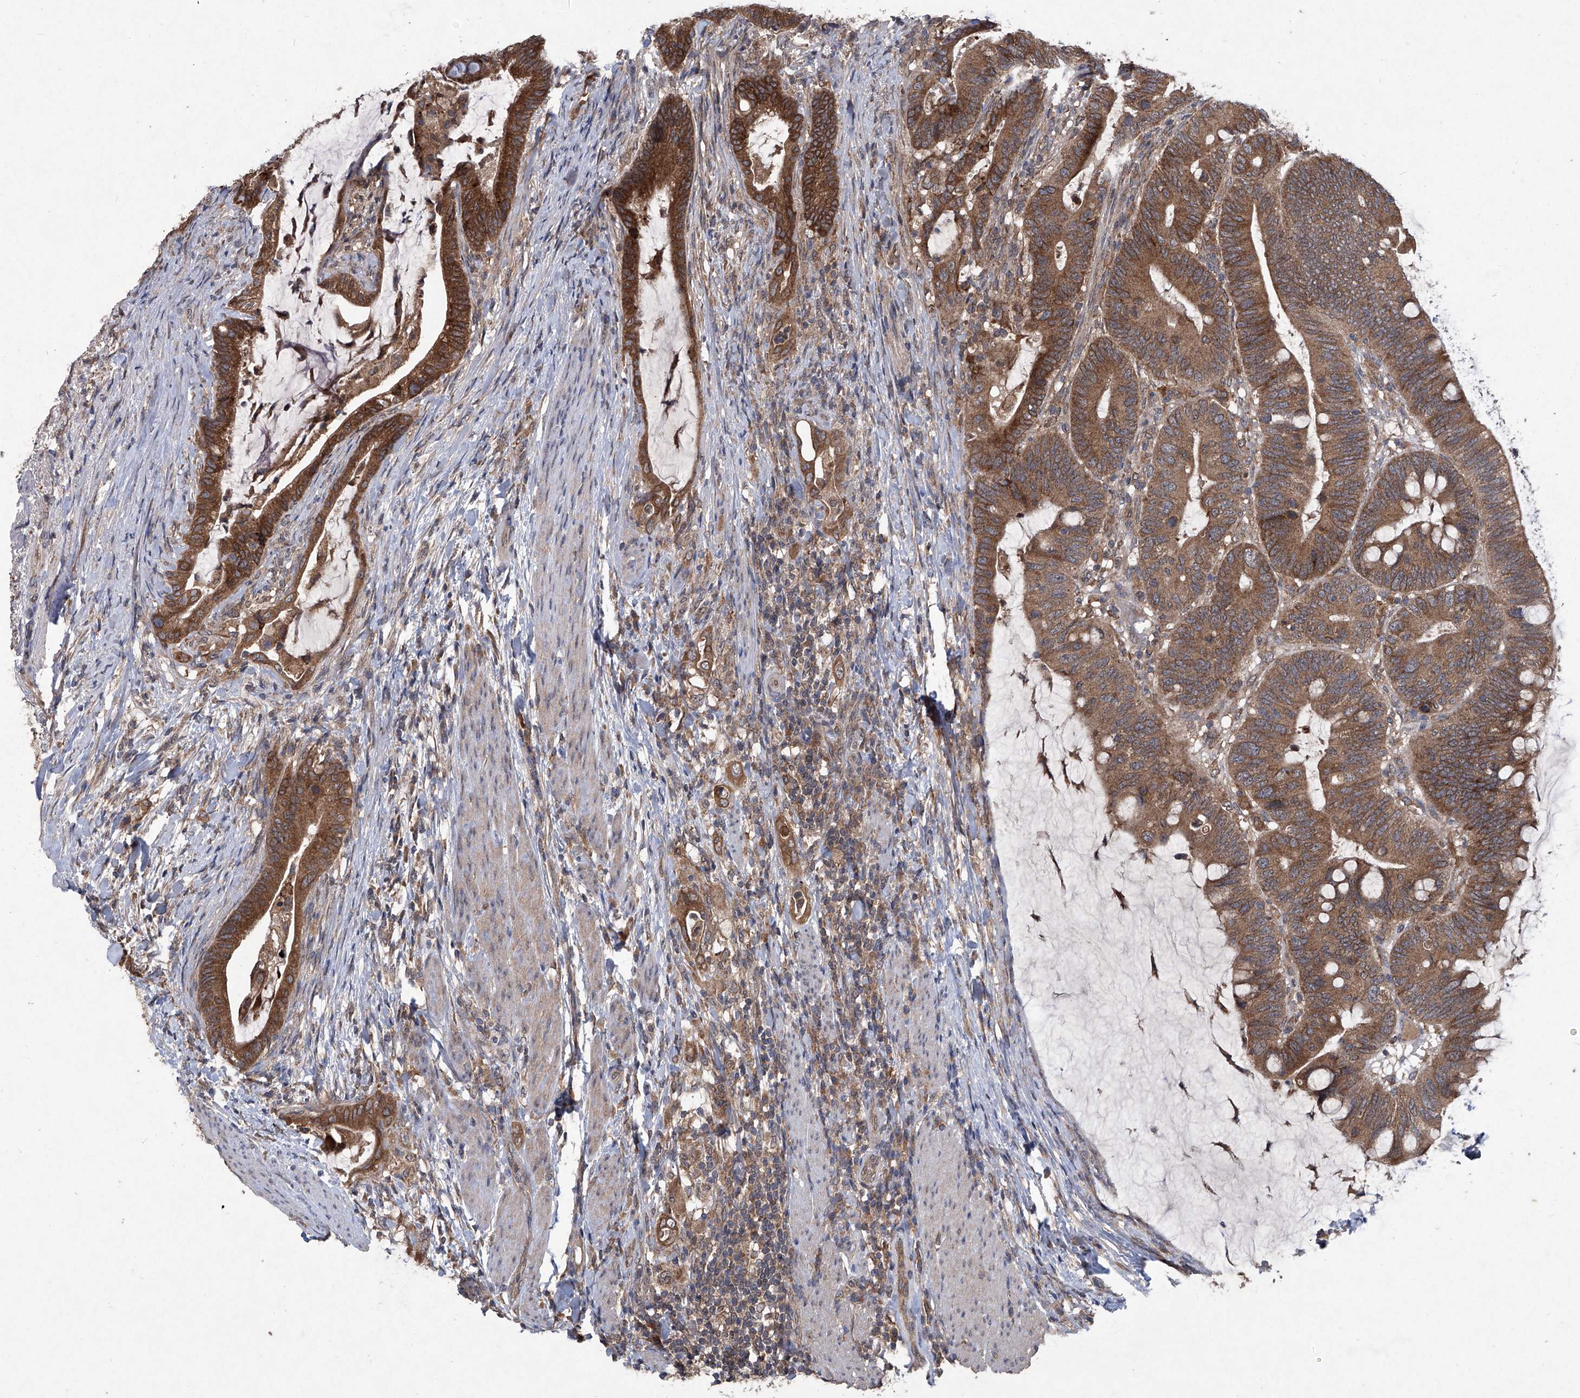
{"staining": {"intensity": "strong", "quantity": ">75%", "location": "cytoplasmic/membranous"}, "tissue": "colorectal cancer", "cell_type": "Tumor cells", "image_type": "cancer", "snomed": [{"axis": "morphology", "description": "Adenocarcinoma, NOS"}, {"axis": "topography", "description": "Colon"}], "caption": "DAB (3,3'-diaminobenzidine) immunohistochemical staining of human colorectal cancer shows strong cytoplasmic/membranous protein staining in approximately >75% of tumor cells. The staining was performed using DAB (3,3'-diaminobenzidine), with brown indicating positive protein expression. Nuclei are stained blue with hematoxylin.", "gene": "SUMF2", "patient": {"sex": "female", "age": 66}}